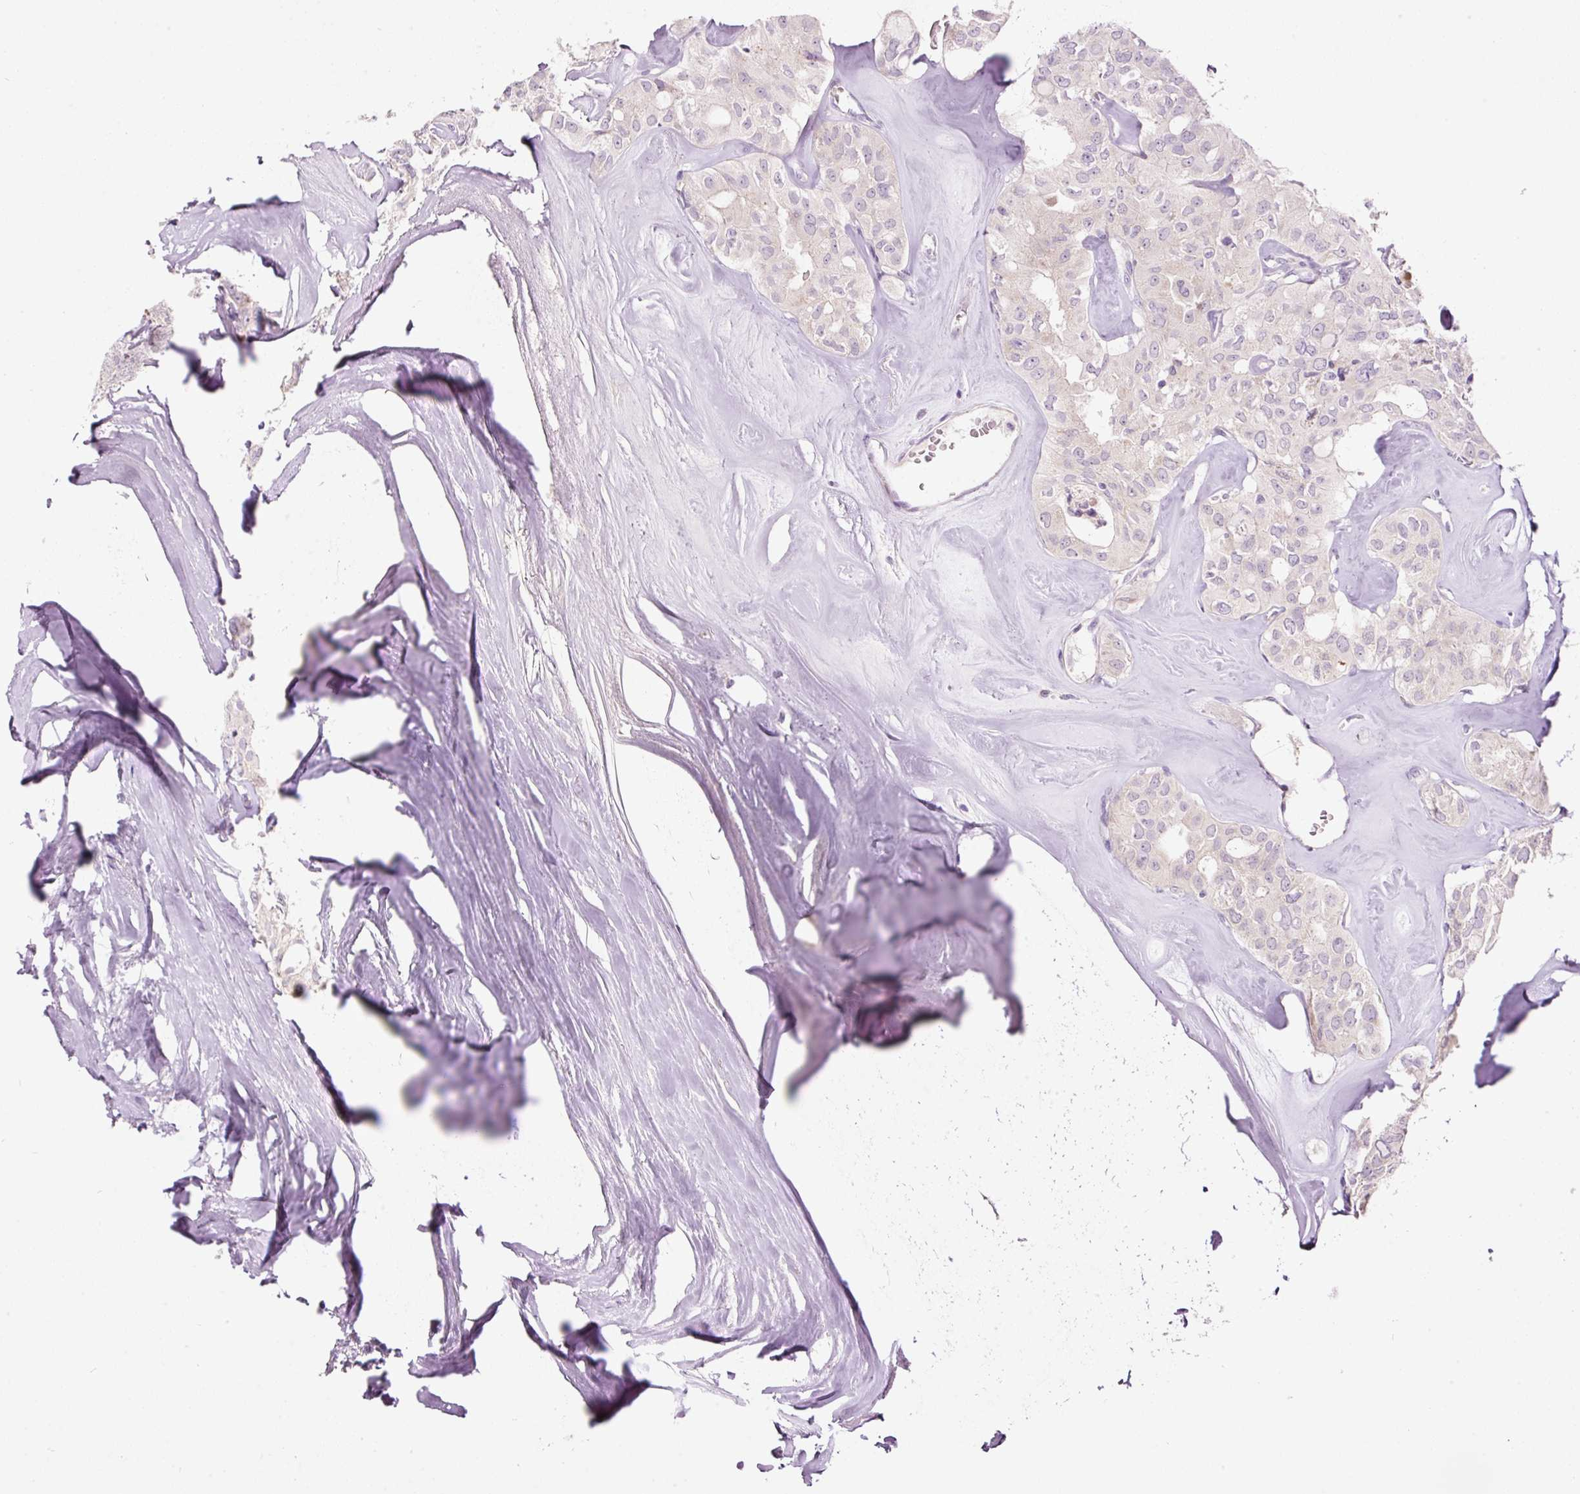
{"staining": {"intensity": "negative", "quantity": "none", "location": "none"}, "tissue": "thyroid cancer", "cell_type": "Tumor cells", "image_type": "cancer", "snomed": [{"axis": "morphology", "description": "Follicular adenoma carcinoma, NOS"}, {"axis": "topography", "description": "Thyroid gland"}], "caption": "IHC photomicrograph of follicular adenoma carcinoma (thyroid) stained for a protein (brown), which demonstrates no staining in tumor cells.", "gene": "RSPO2", "patient": {"sex": "male", "age": 75}}